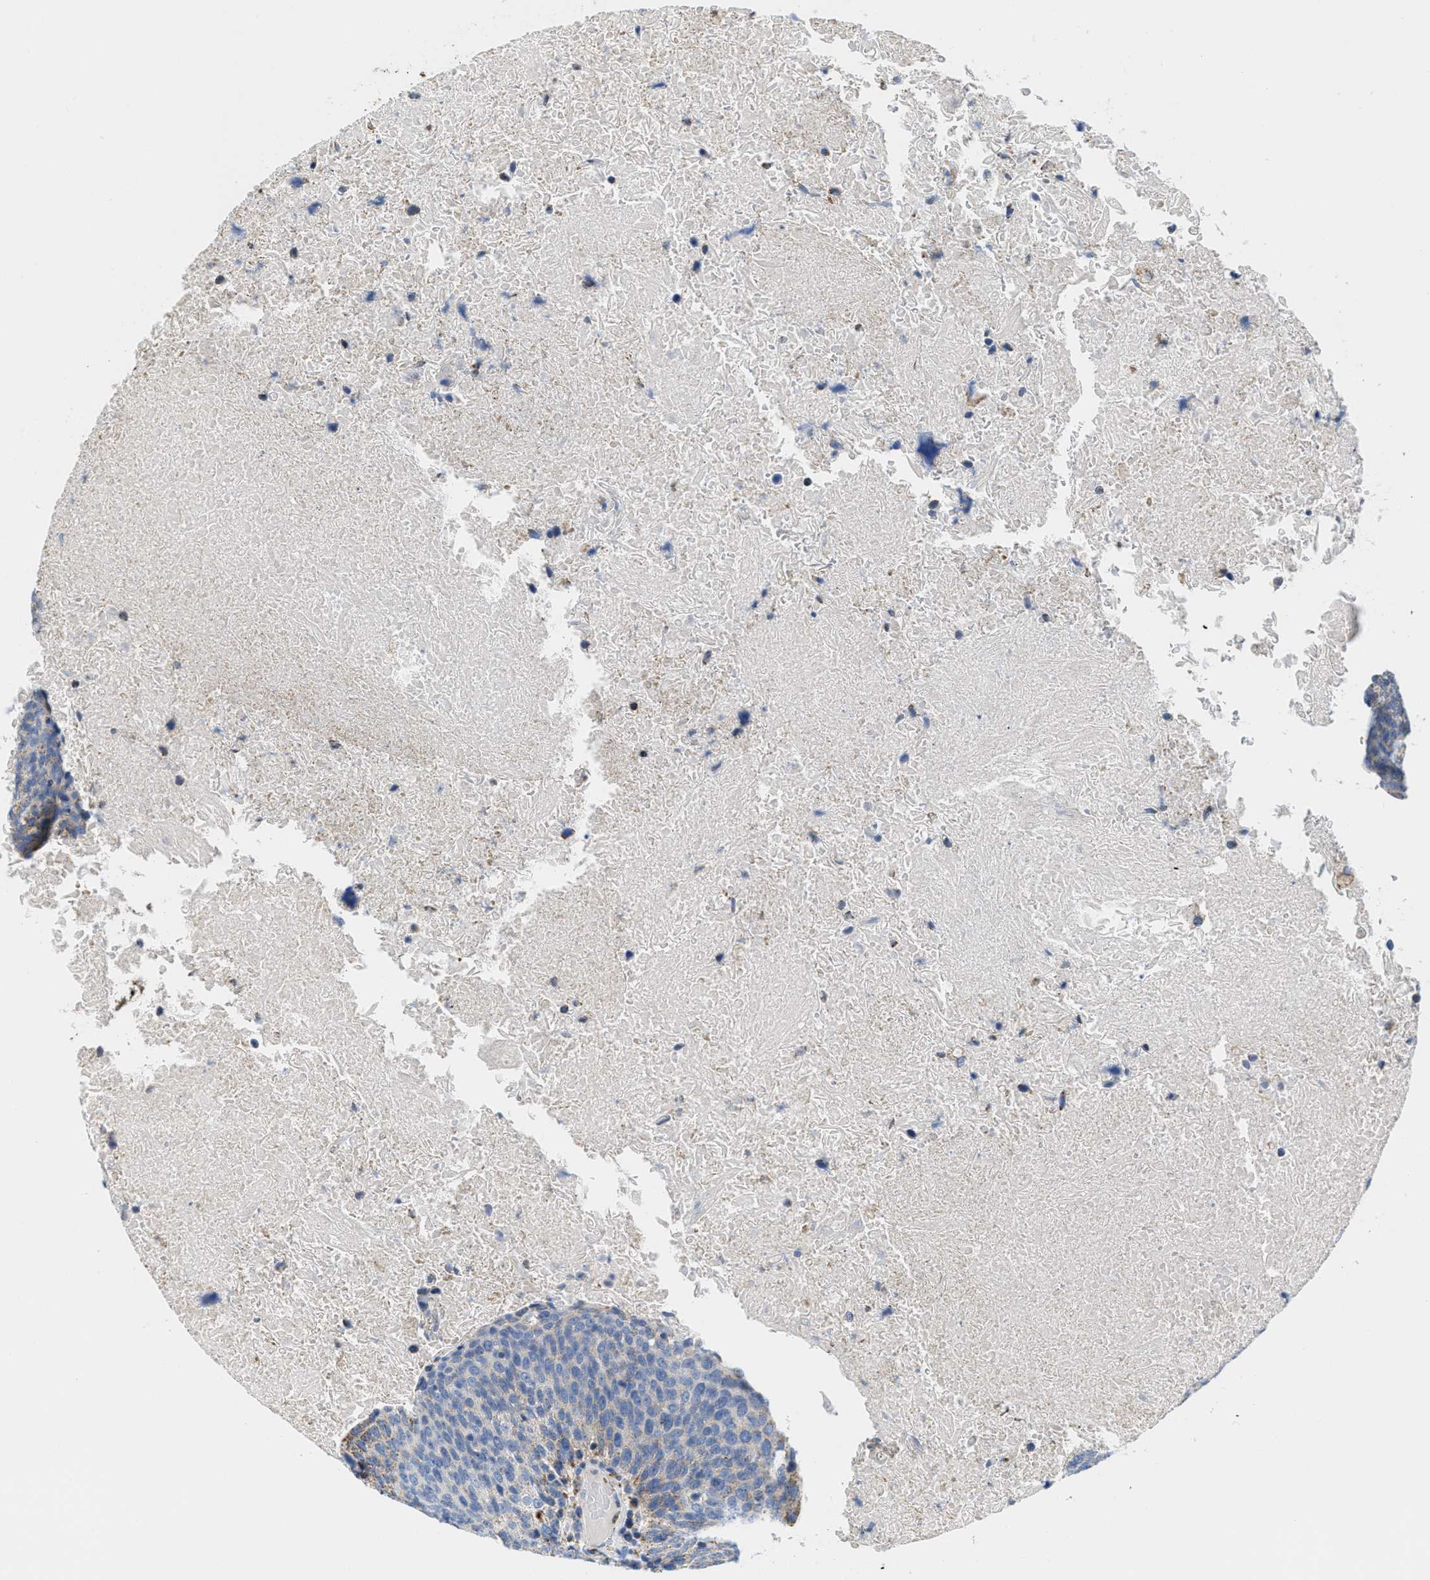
{"staining": {"intensity": "weak", "quantity": "25%-75%", "location": "cytoplasmic/membranous"}, "tissue": "head and neck cancer", "cell_type": "Tumor cells", "image_type": "cancer", "snomed": [{"axis": "morphology", "description": "Squamous cell carcinoma, NOS"}, {"axis": "morphology", "description": "Squamous cell carcinoma, metastatic, NOS"}, {"axis": "topography", "description": "Lymph node"}, {"axis": "topography", "description": "Head-Neck"}], "caption": "IHC histopathology image of neoplastic tissue: human head and neck cancer stained using immunohistochemistry demonstrates low levels of weak protein expression localized specifically in the cytoplasmic/membranous of tumor cells, appearing as a cytoplasmic/membranous brown color.", "gene": "KCNJ5", "patient": {"sex": "male", "age": 62}}